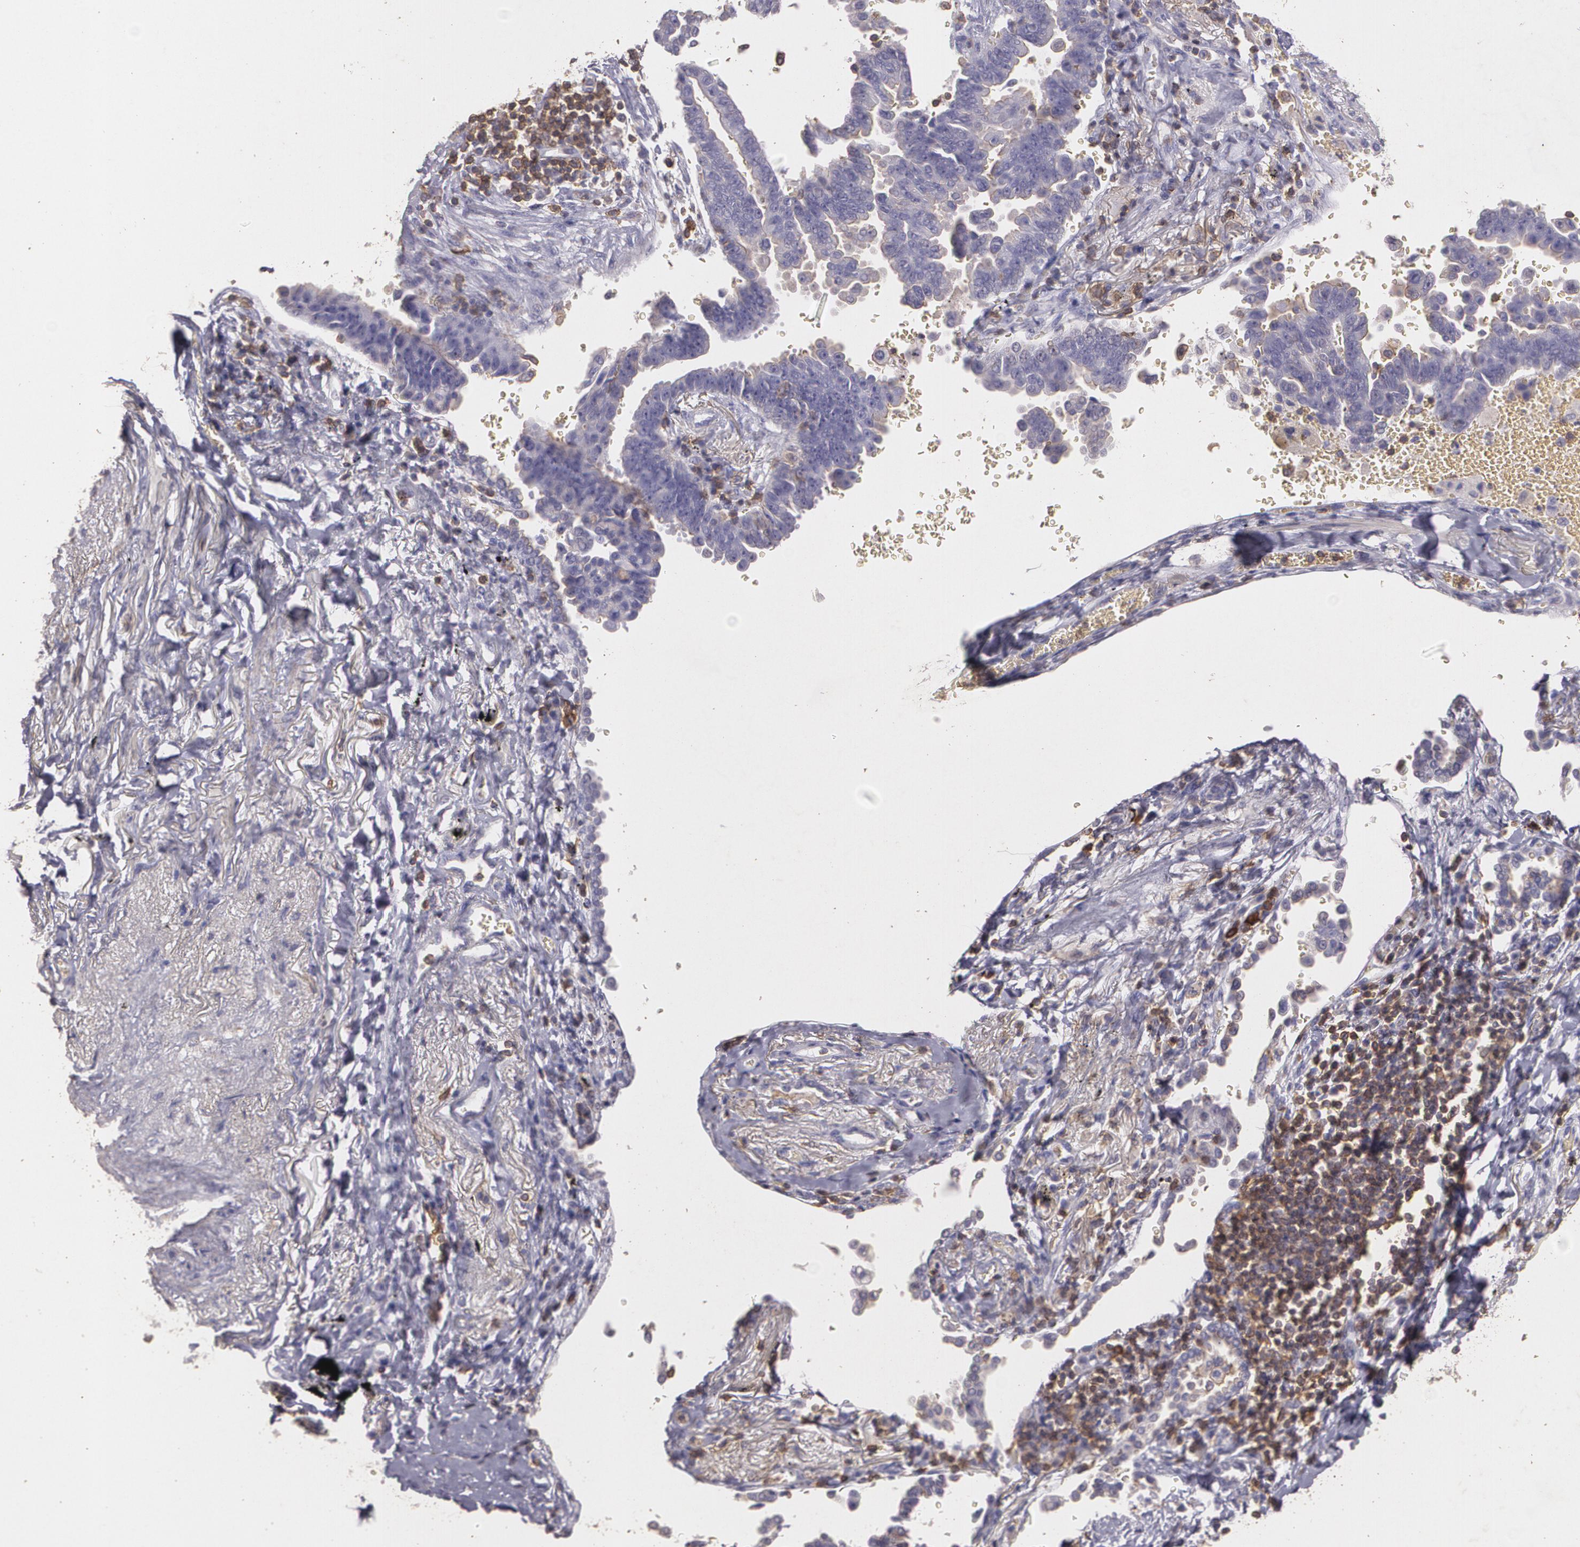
{"staining": {"intensity": "weak", "quantity": "<25%", "location": "cytoplasmic/membranous"}, "tissue": "lung cancer", "cell_type": "Tumor cells", "image_type": "cancer", "snomed": [{"axis": "morphology", "description": "Adenocarcinoma, NOS"}, {"axis": "topography", "description": "Lung"}], "caption": "High magnification brightfield microscopy of lung adenocarcinoma stained with DAB (brown) and counterstained with hematoxylin (blue): tumor cells show no significant positivity.", "gene": "TGFBR1", "patient": {"sex": "female", "age": 64}}